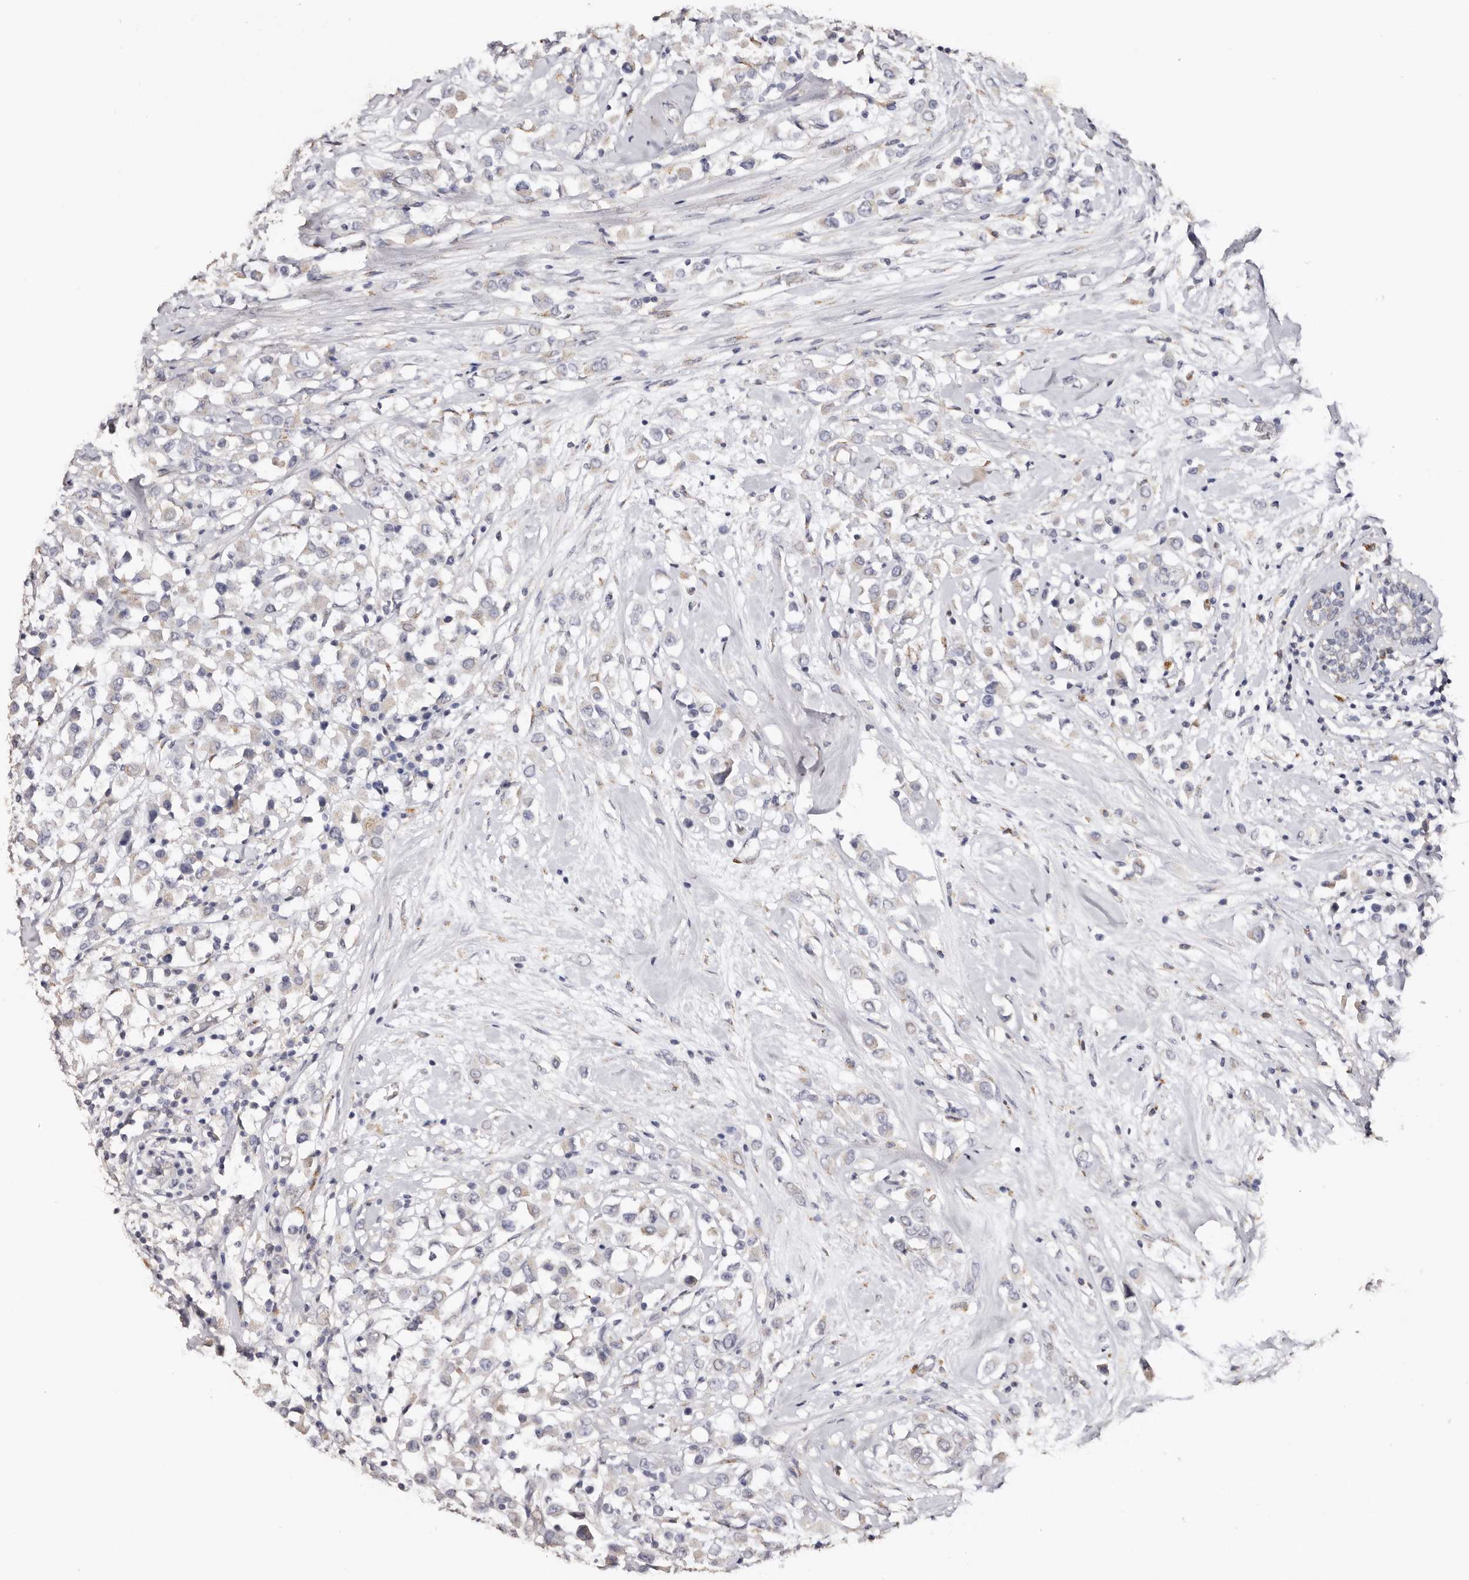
{"staining": {"intensity": "weak", "quantity": "25%-75%", "location": "cytoplasmic/membranous"}, "tissue": "breast cancer", "cell_type": "Tumor cells", "image_type": "cancer", "snomed": [{"axis": "morphology", "description": "Duct carcinoma"}, {"axis": "topography", "description": "Breast"}], "caption": "Brown immunohistochemical staining in invasive ductal carcinoma (breast) reveals weak cytoplasmic/membranous staining in about 25%-75% of tumor cells. (DAB = brown stain, brightfield microscopy at high magnification).", "gene": "LGALS7B", "patient": {"sex": "female", "age": 61}}